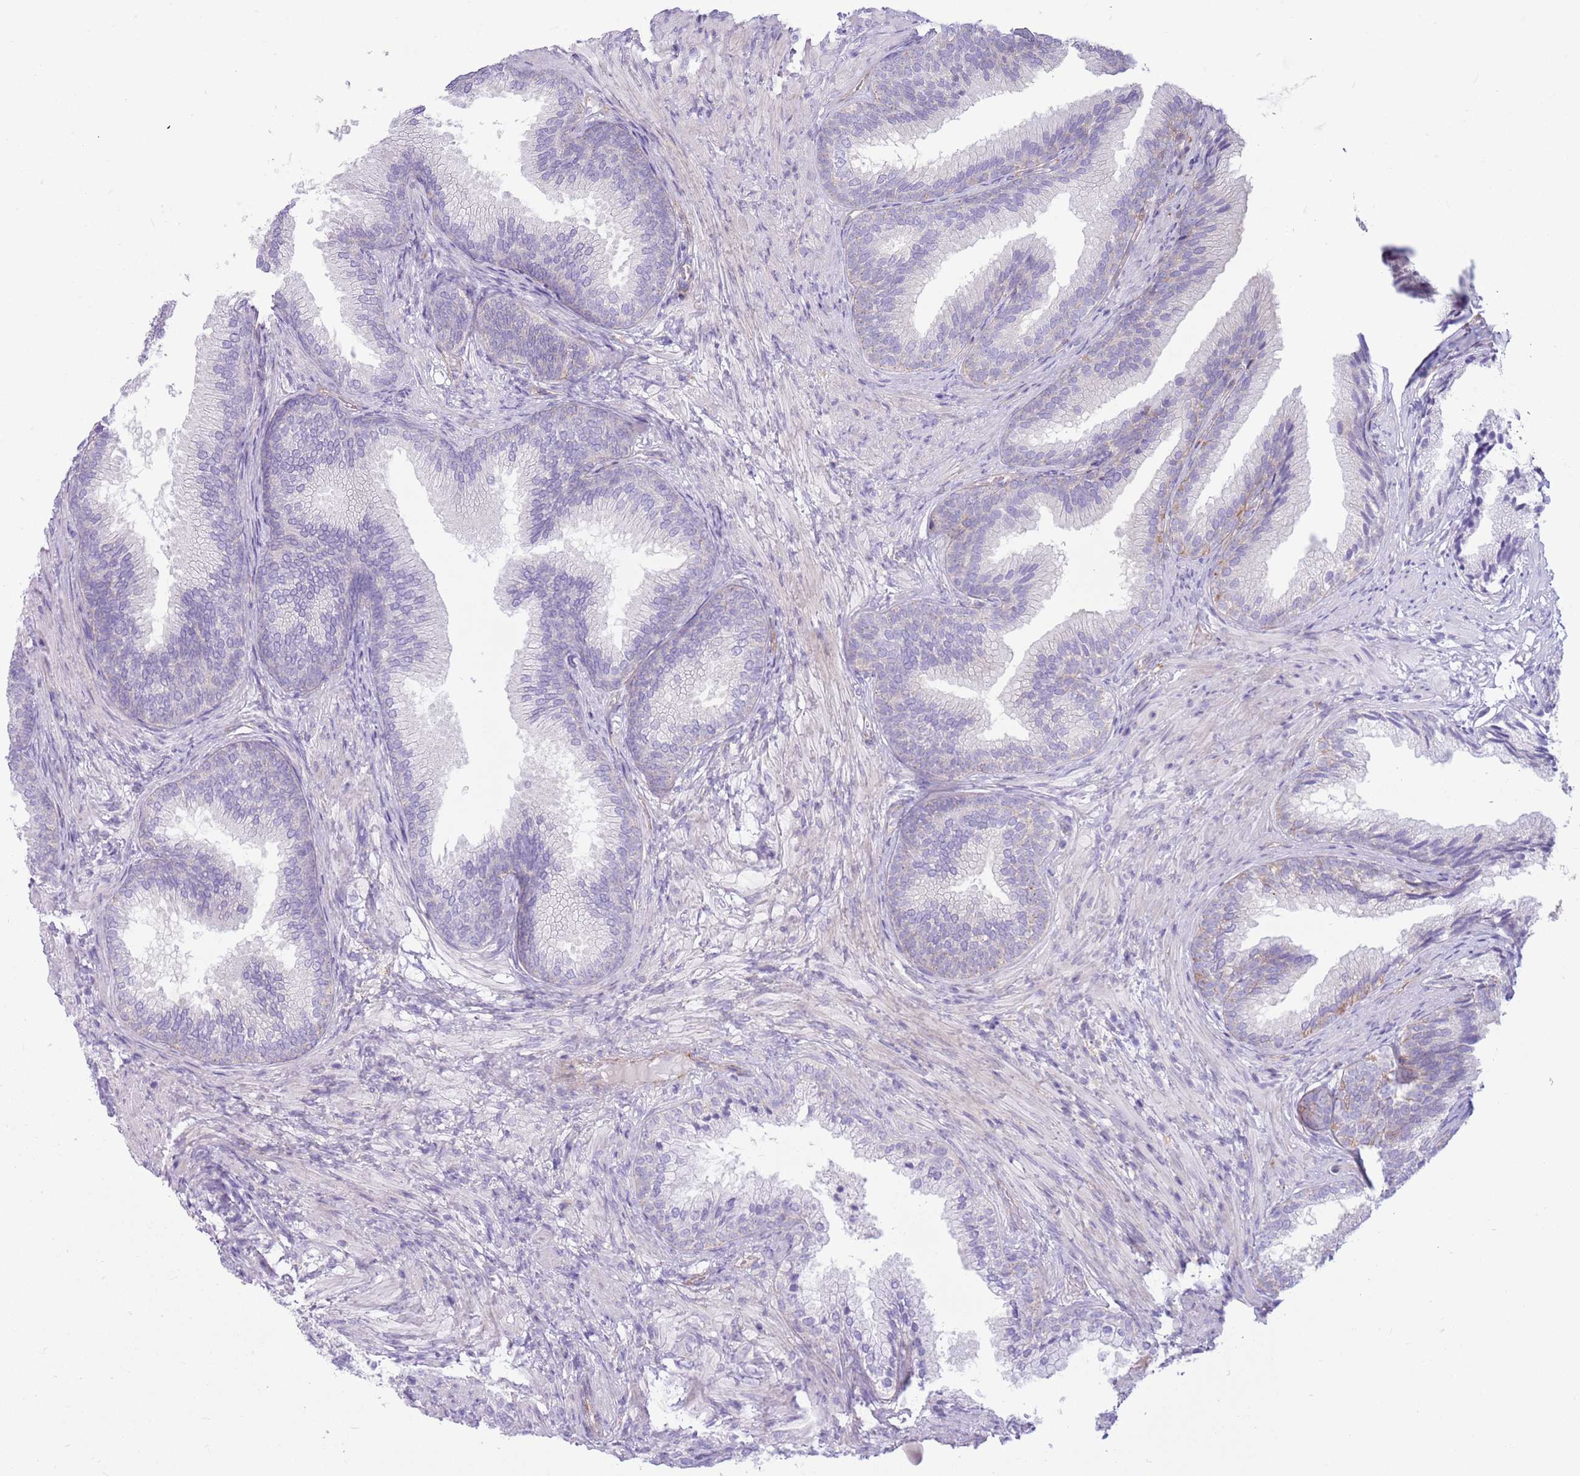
{"staining": {"intensity": "moderate", "quantity": "<25%", "location": "cytoplasmic/membranous"}, "tissue": "prostate", "cell_type": "Glandular cells", "image_type": "normal", "snomed": [{"axis": "morphology", "description": "Normal tissue, NOS"}, {"axis": "topography", "description": "Prostate"}], "caption": "High-magnification brightfield microscopy of unremarkable prostate stained with DAB (brown) and counterstained with hematoxylin (blue). glandular cells exhibit moderate cytoplasmic/membranous staining is seen in approximately<25% of cells.", "gene": "SNX6", "patient": {"sex": "male", "age": 76}}